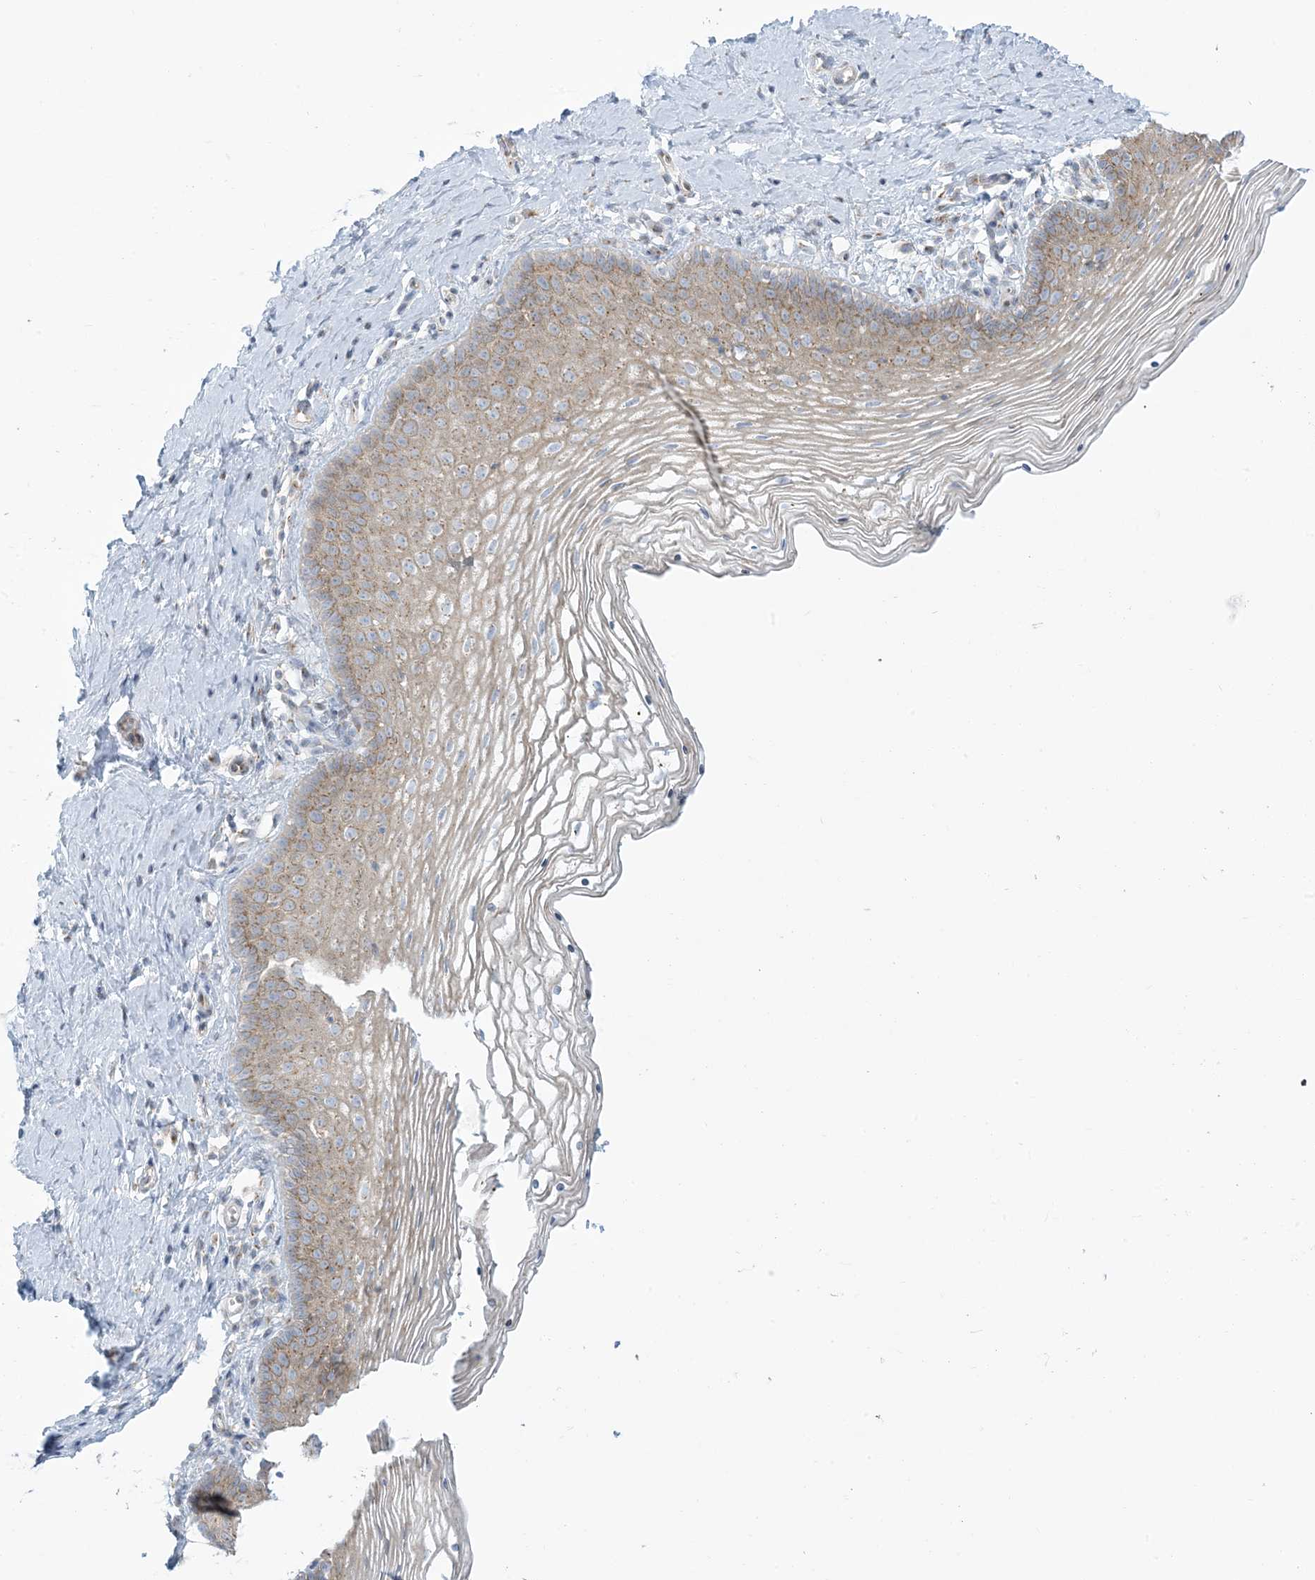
{"staining": {"intensity": "moderate", "quantity": "25%-75%", "location": "cytoplasmic/membranous"}, "tissue": "vagina", "cell_type": "Squamous epithelial cells", "image_type": "normal", "snomed": [{"axis": "morphology", "description": "Normal tissue, NOS"}, {"axis": "topography", "description": "Vagina"}], "caption": "A histopathology image showing moderate cytoplasmic/membranous staining in about 25%-75% of squamous epithelial cells in benign vagina, as visualized by brown immunohistochemical staining.", "gene": "AFTPH", "patient": {"sex": "female", "age": 32}}